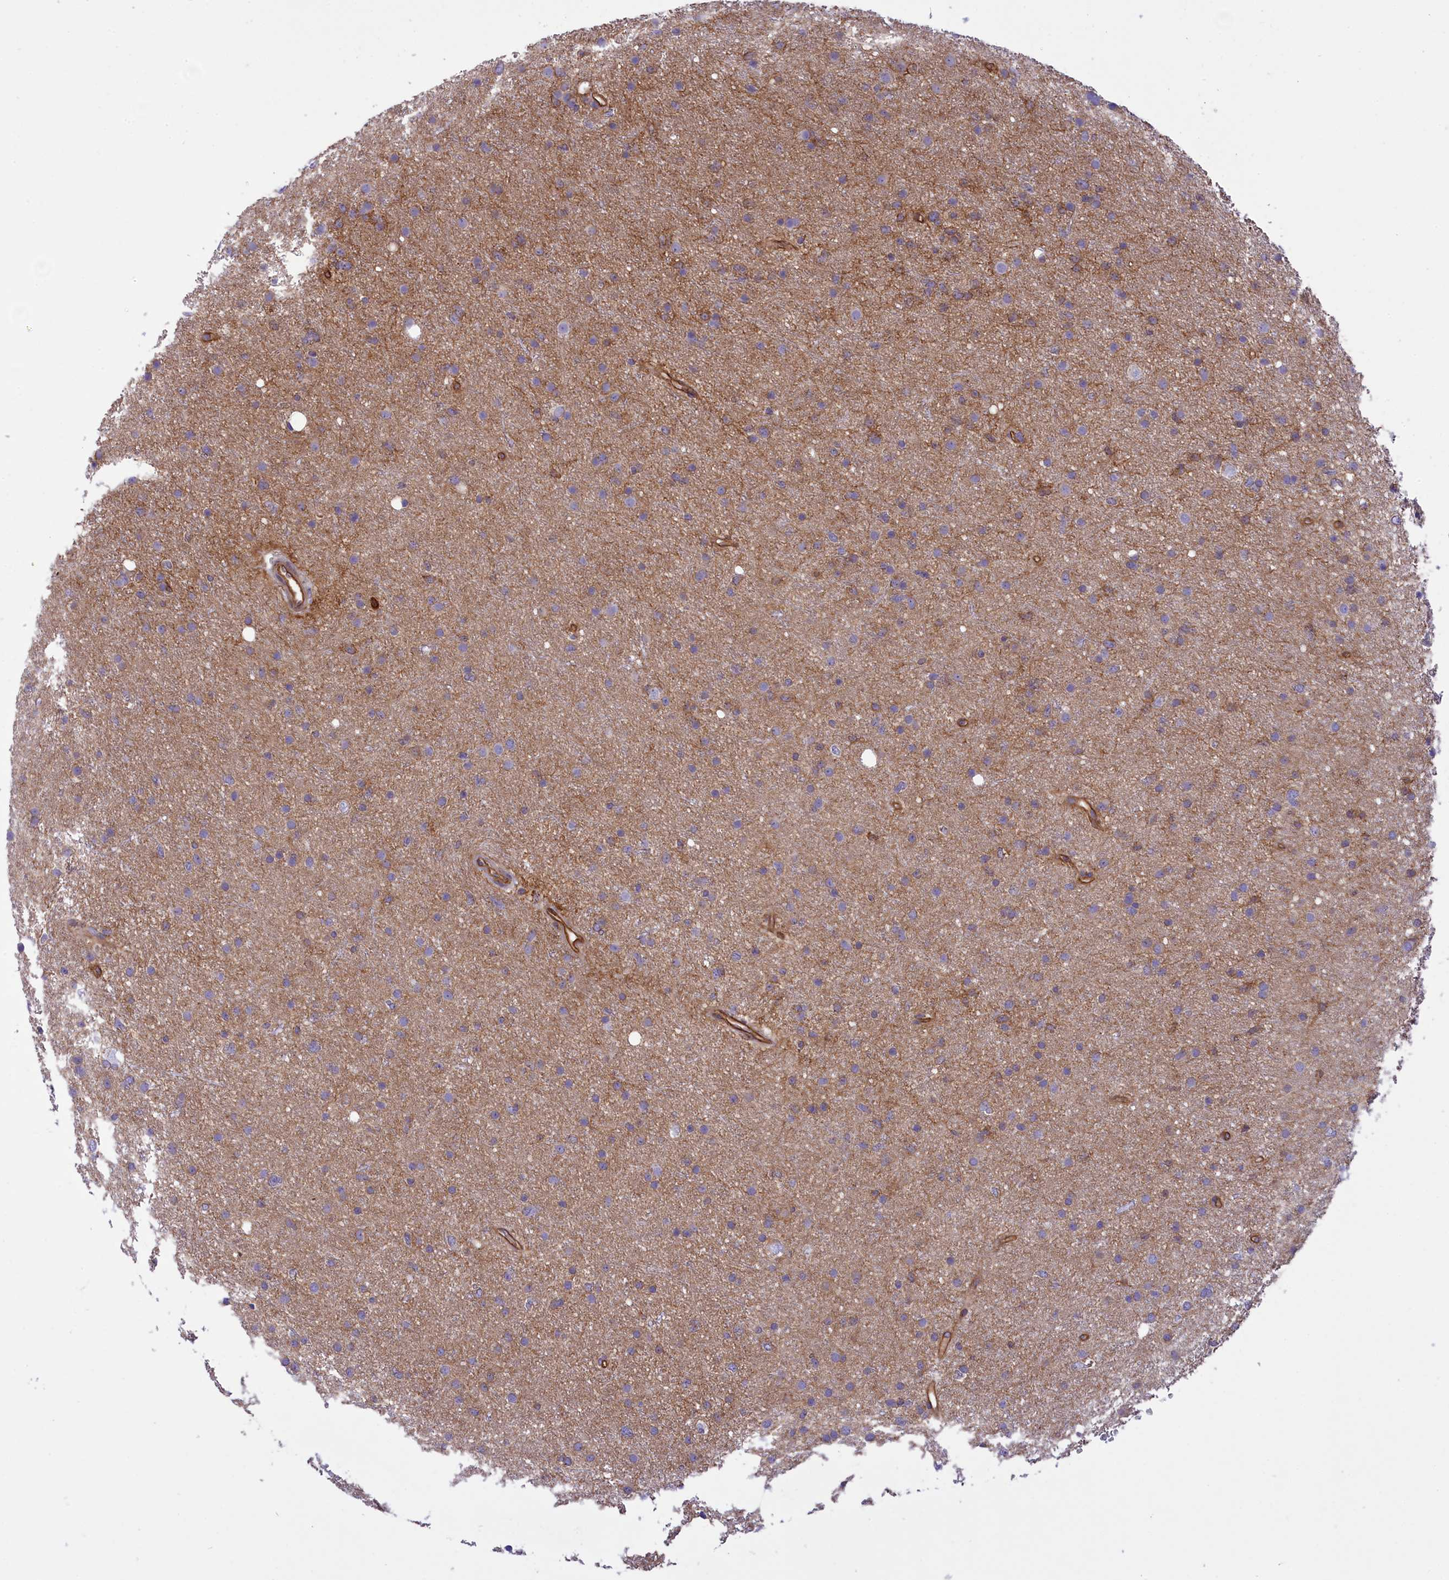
{"staining": {"intensity": "negative", "quantity": "none", "location": "none"}, "tissue": "glioma", "cell_type": "Tumor cells", "image_type": "cancer", "snomed": [{"axis": "morphology", "description": "Glioma, malignant, Low grade"}, {"axis": "topography", "description": "Cerebral cortex"}], "caption": "Malignant low-grade glioma was stained to show a protein in brown. There is no significant expression in tumor cells.", "gene": "SEPTIN9", "patient": {"sex": "female", "age": 39}}